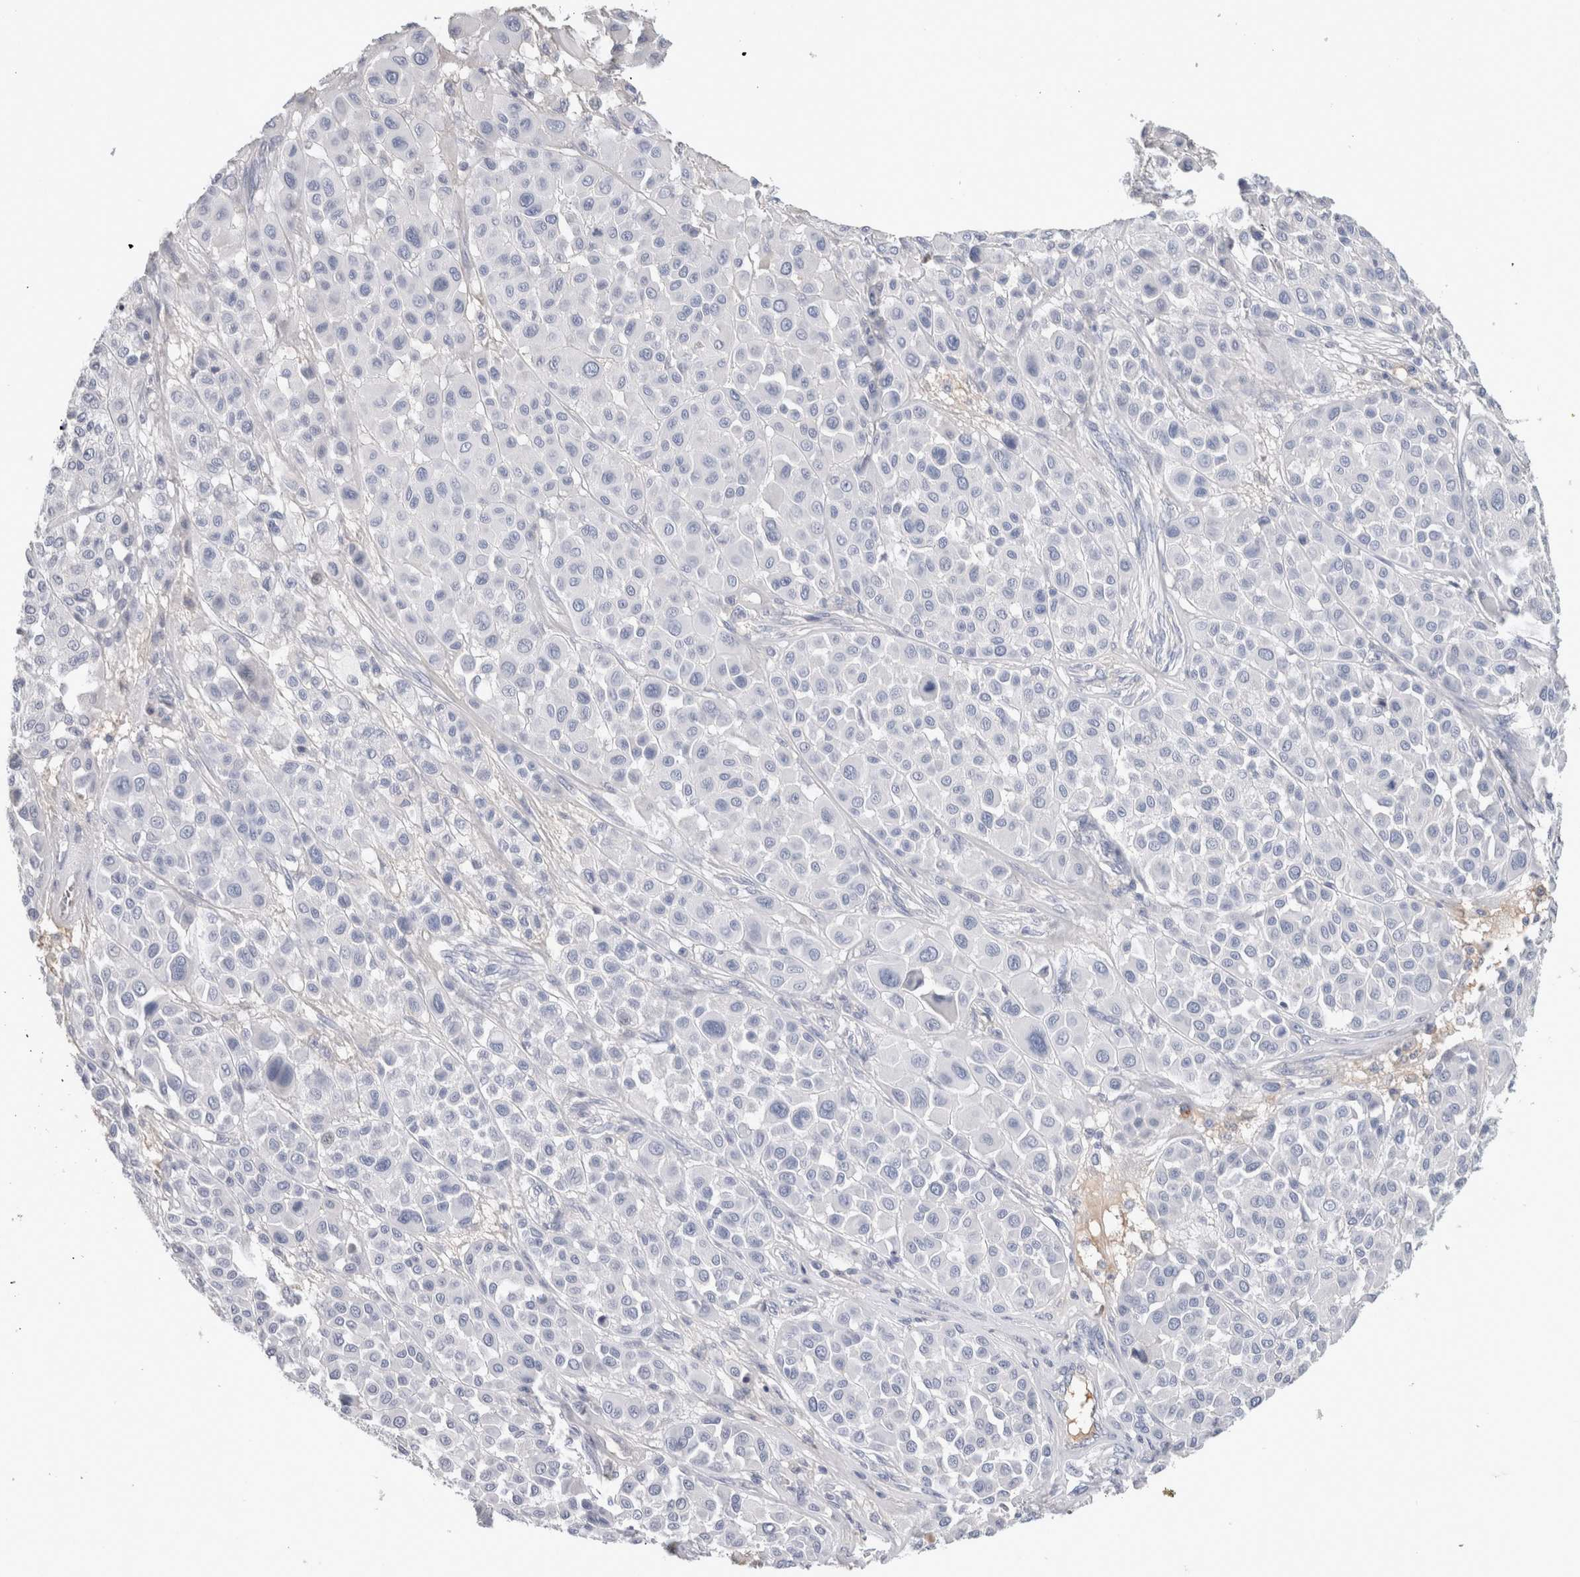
{"staining": {"intensity": "negative", "quantity": "none", "location": "none"}, "tissue": "melanoma", "cell_type": "Tumor cells", "image_type": "cancer", "snomed": [{"axis": "morphology", "description": "Malignant melanoma, Metastatic site"}, {"axis": "topography", "description": "Soft tissue"}], "caption": "DAB (3,3'-diaminobenzidine) immunohistochemical staining of malignant melanoma (metastatic site) displays no significant positivity in tumor cells. (DAB immunohistochemistry (IHC) visualized using brightfield microscopy, high magnification).", "gene": "CA1", "patient": {"sex": "male", "age": 41}}